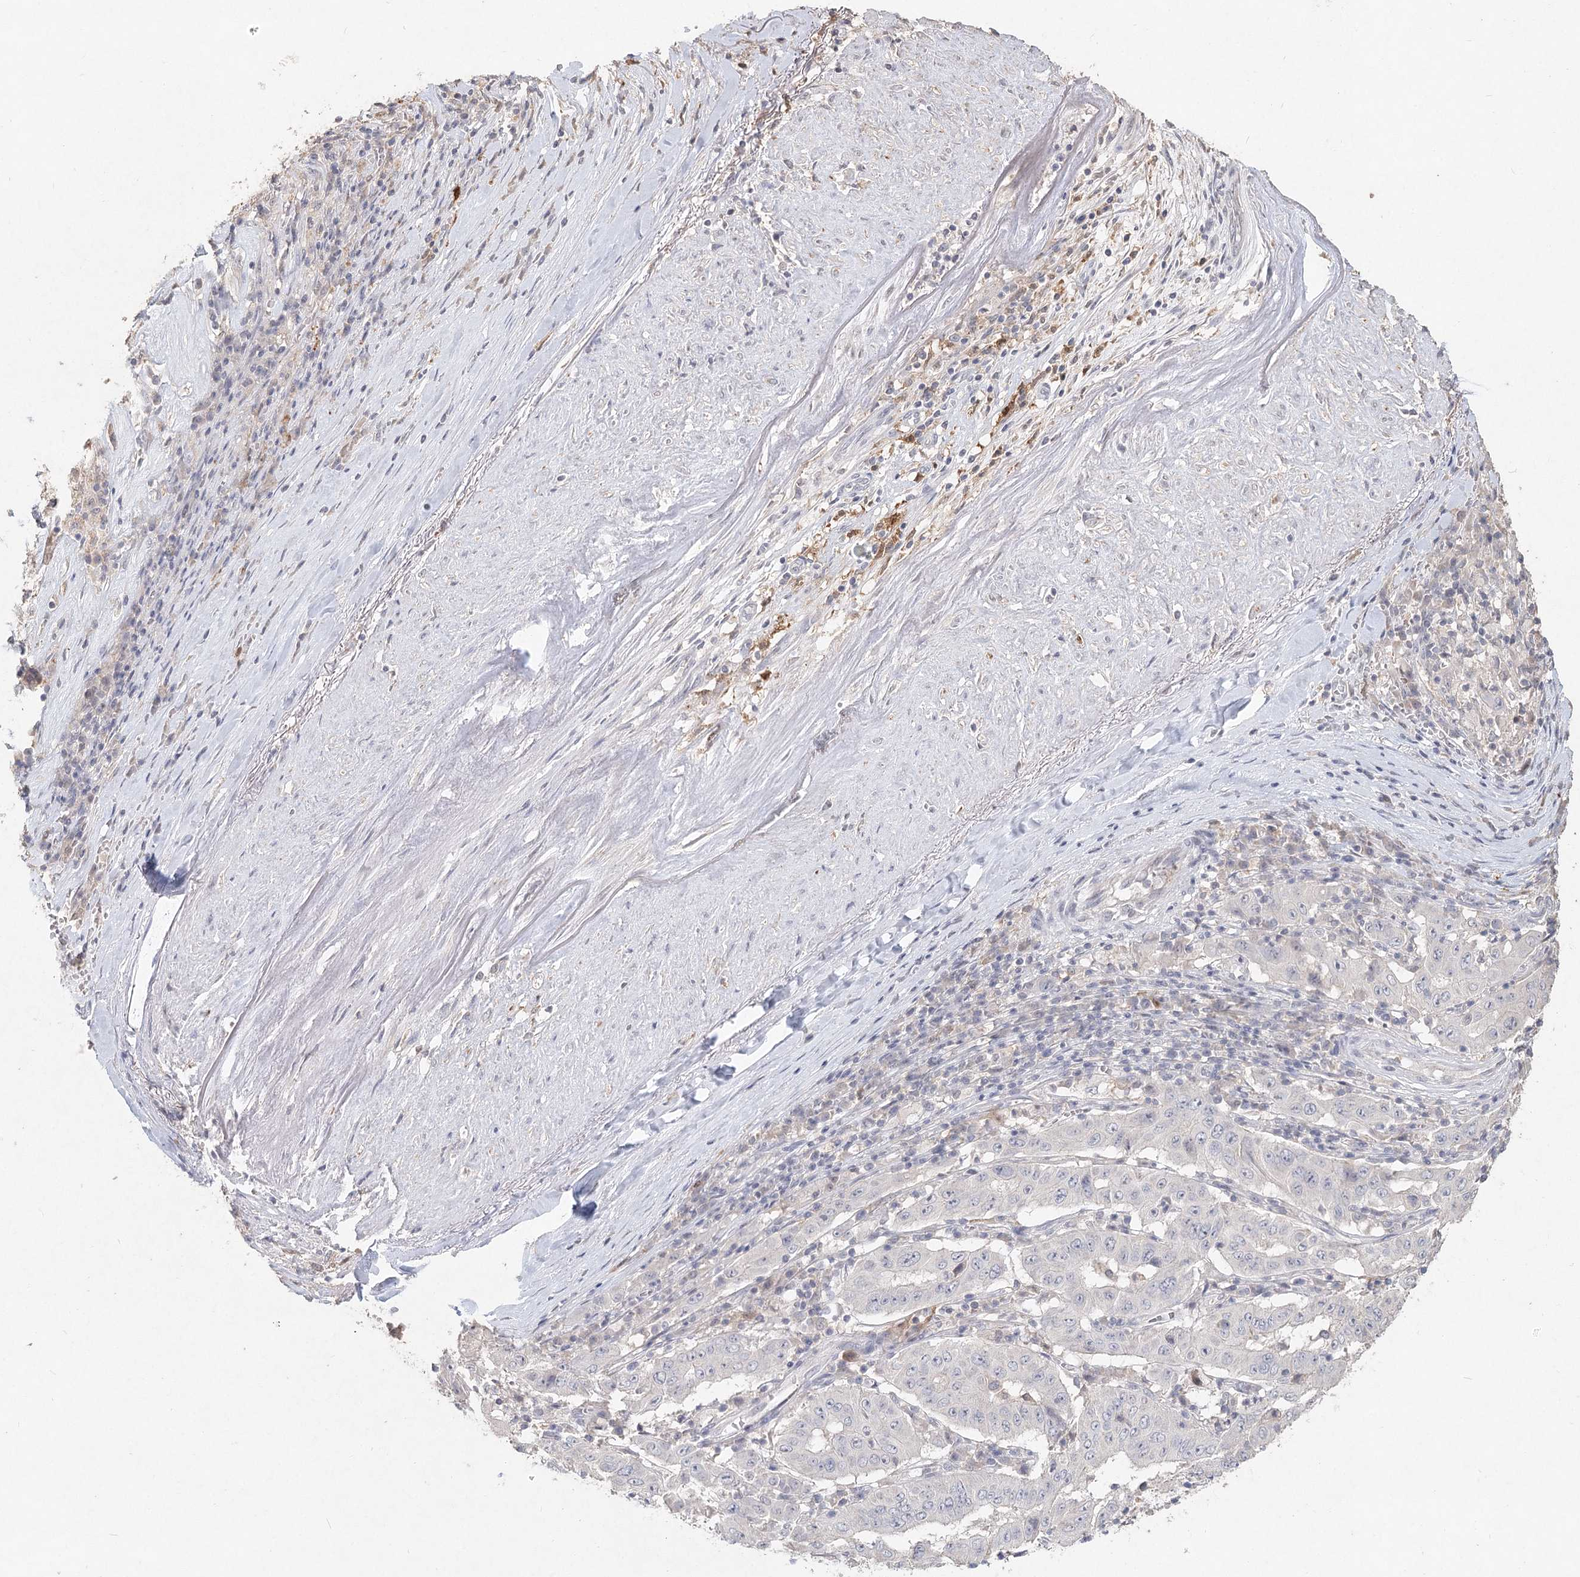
{"staining": {"intensity": "negative", "quantity": "none", "location": "none"}, "tissue": "pancreatic cancer", "cell_type": "Tumor cells", "image_type": "cancer", "snomed": [{"axis": "morphology", "description": "Adenocarcinoma, NOS"}, {"axis": "topography", "description": "Pancreas"}], "caption": "IHC of human adenocarcinoma (pancreatic) displays no expression in tumor cells. Brightfield microscopy of immunohistochemistry (IHC) stained with DAB (3,3'-diaminobenzidine) (brown) and hematoxylin (blue), captured at high magnification.", "gene": "ARSI", "patient": {"sex": "male", "age": 63}}